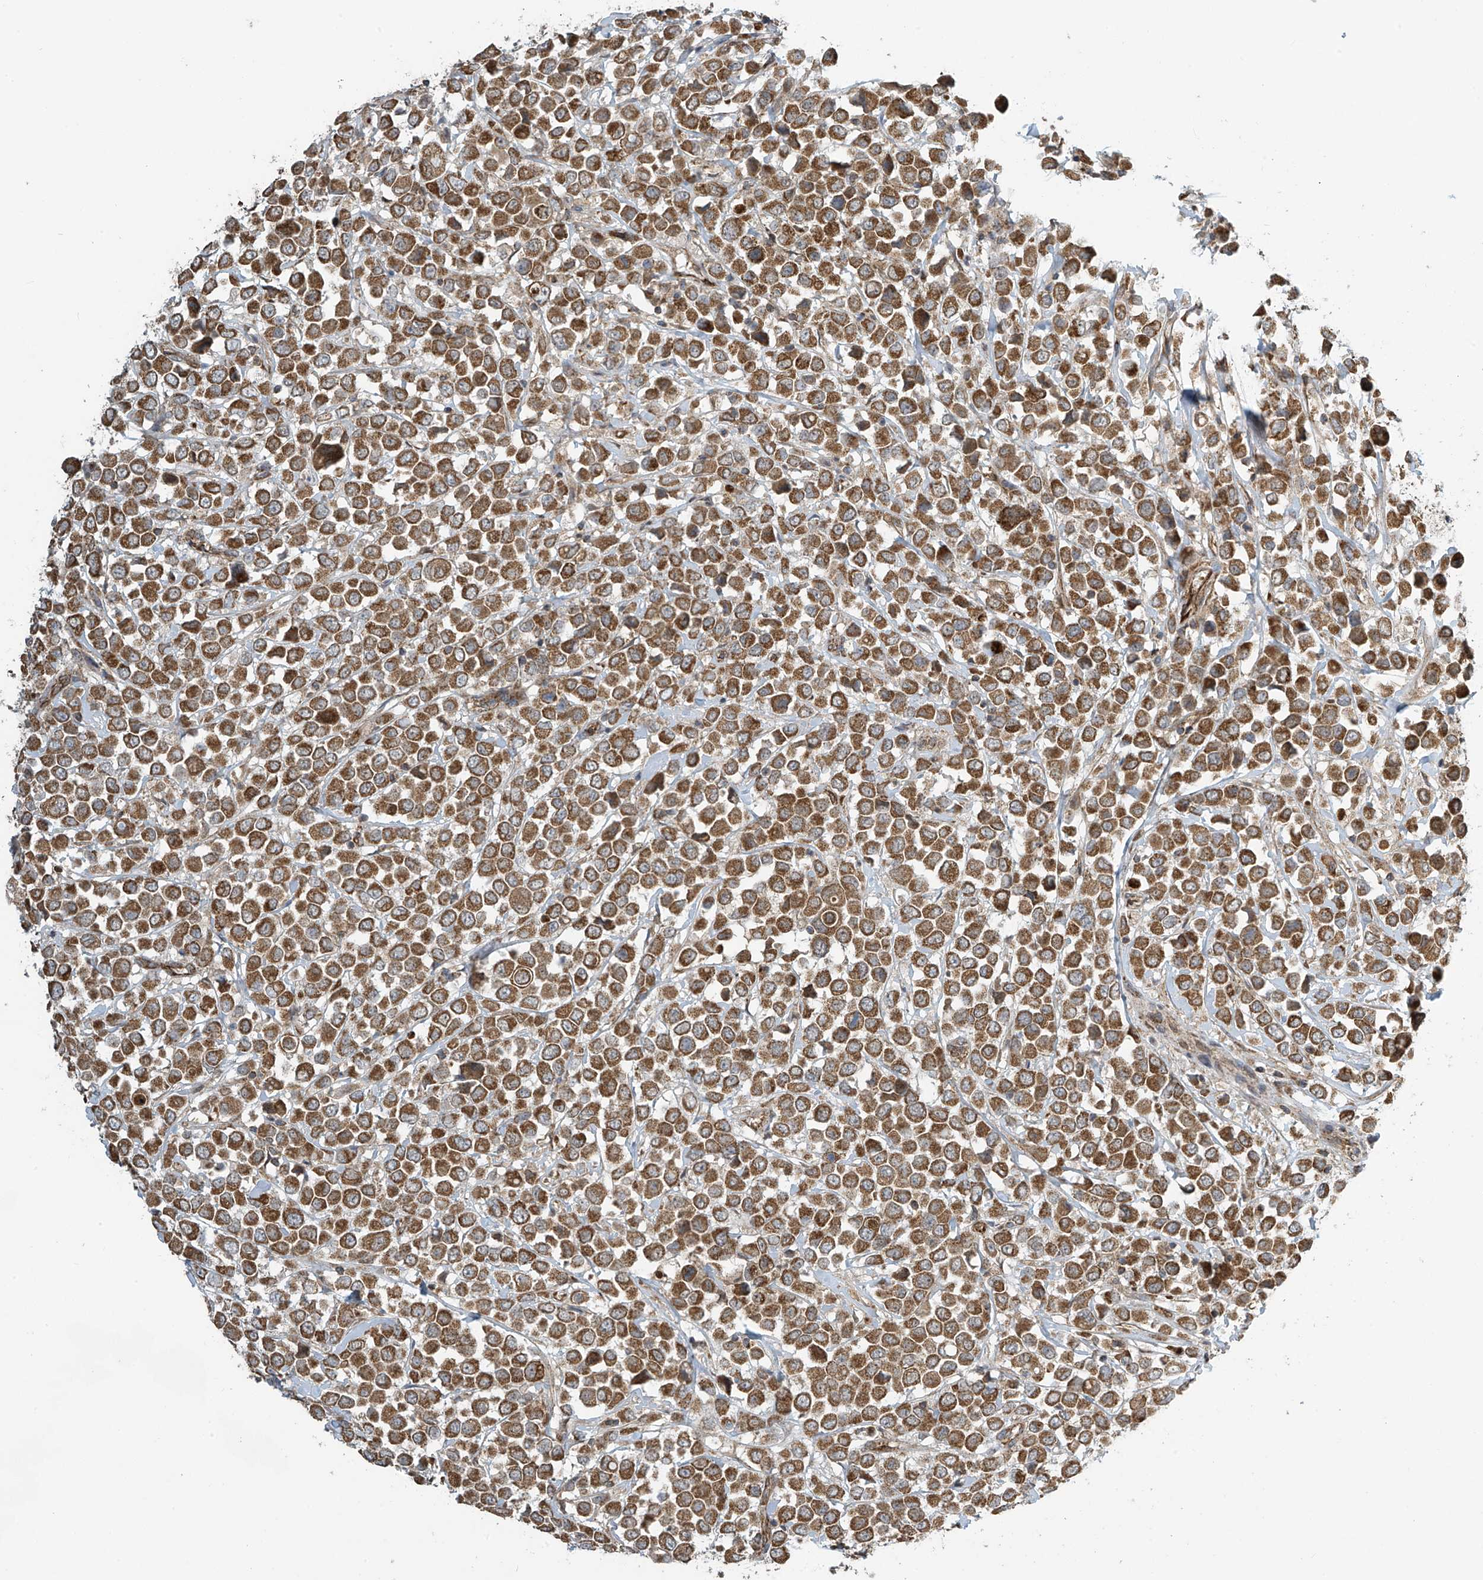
{"staining": {"intensity": "moderate", "quantity": ">75%", "location": "cytoplasmic/membranous"}, "tissue": "breast cancer", "cell_type": "Tumor cells", "image_type": "cancer", "snomed": [{"axis": "morphology", "description": "Duct carcinoma"}, {"axis": "topography", "description": "Breast"}], "caption": "The immunohistochemical stain shows moderate cytoplasmic/membranous staining in tumor cells of invasive ductal carcinoma (breast) tissue.", "gene": "METTL6", "patient": {"sex": "female", "age": 61}}